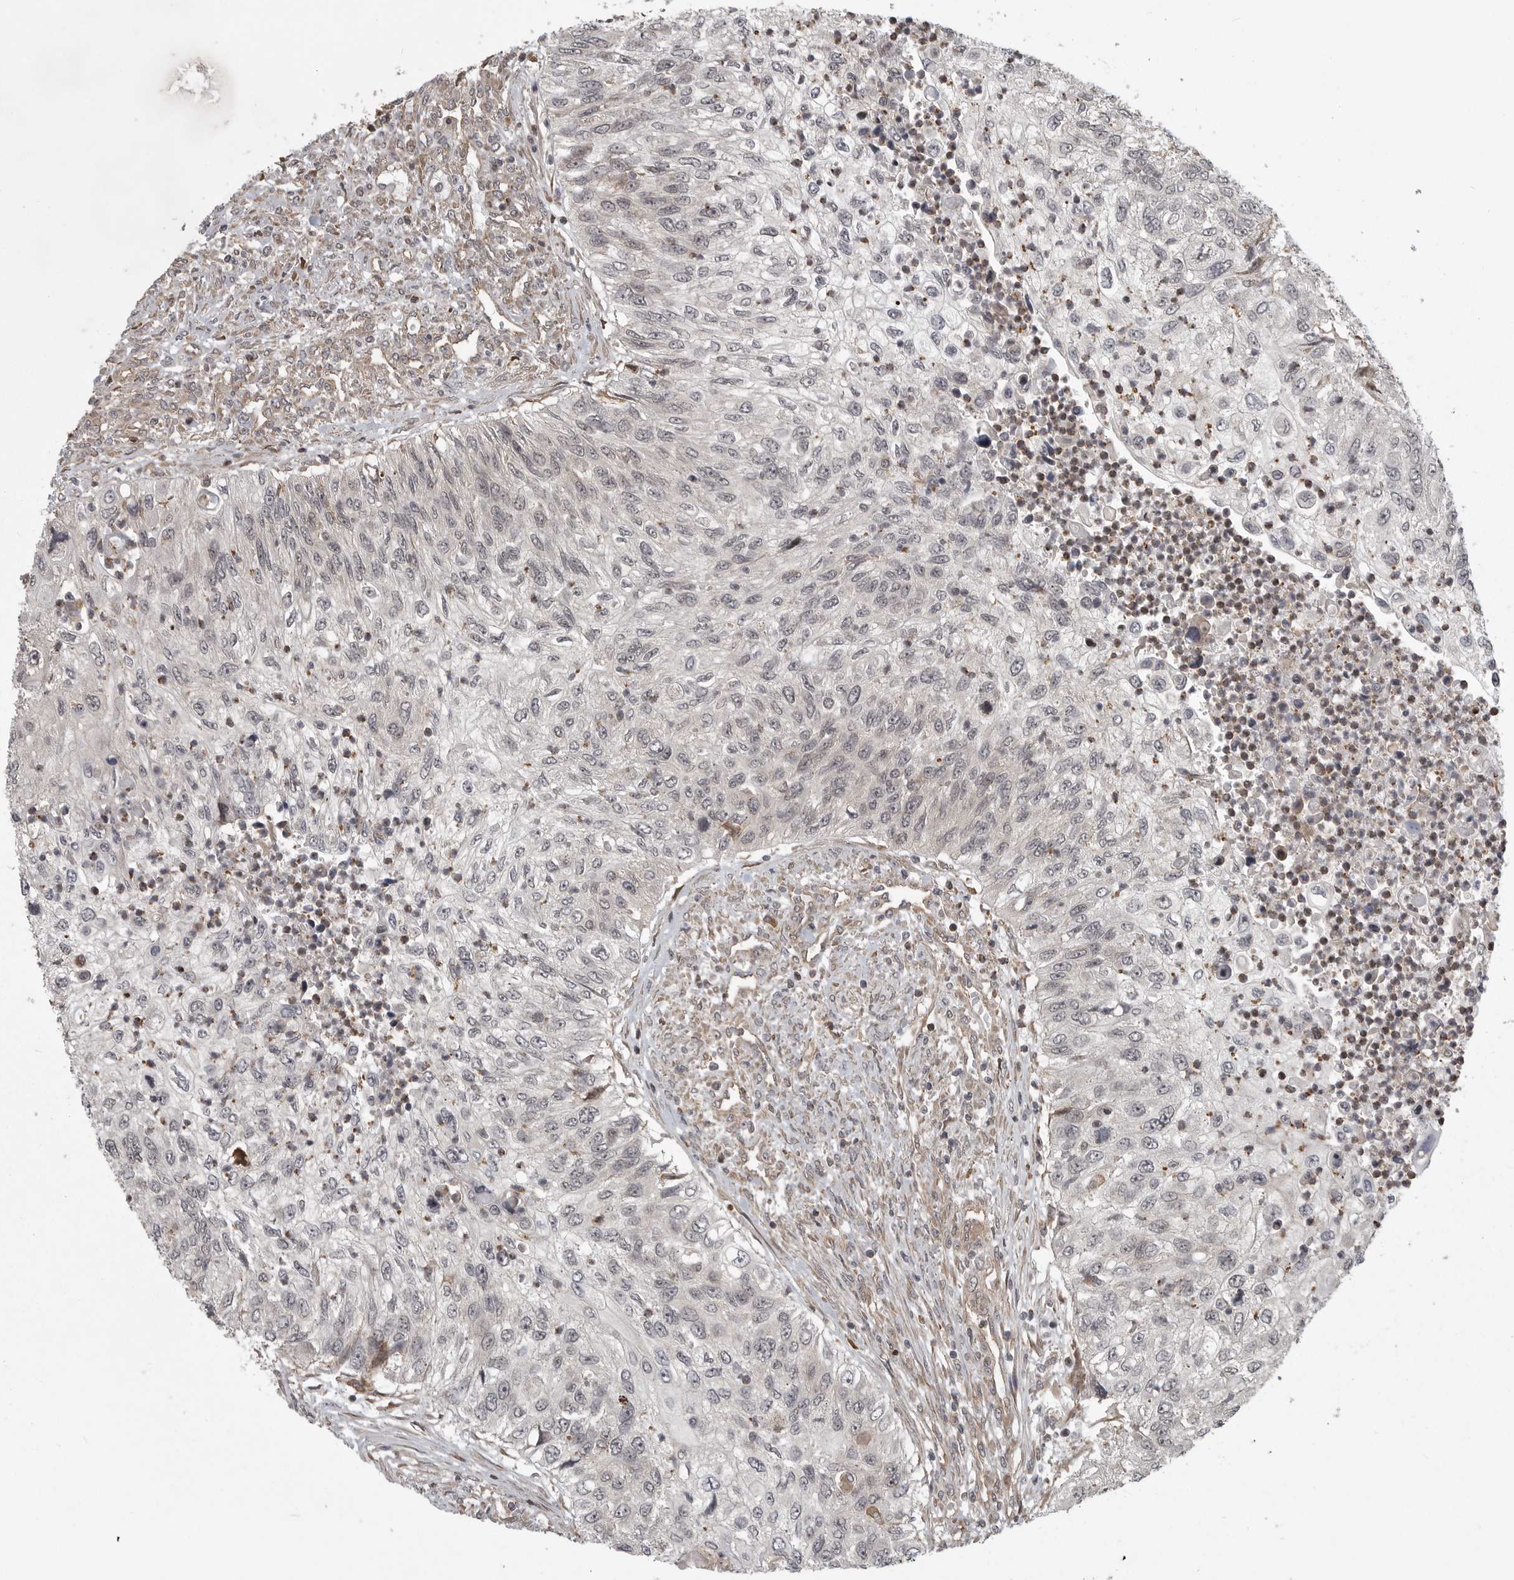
{"staining": {"intensity": "negative", "quantity": "none", "location": "none"}, "tissue": "urothelial cancer", "cell_type": "Tumor cells", "image_type": "cancer", "snomed": [{"axis": "morphology", "description": "Urothelial carcinoma, High grade"}, {"axis": "topography", "description": "Urinary bladder"}], "caption": "Tumor cells are negative for brown protein staining in urothelial carcinoma (high-grade). The staining was performed using DAB (3,3'-diaminobenzidine) to visualize the protein expression in brown, while the nuclei were stained in blue with hematoxylin (Magnification: 20x).", "gene": "DNAJC8", "patient": {"sex": "female", "age": 60}}